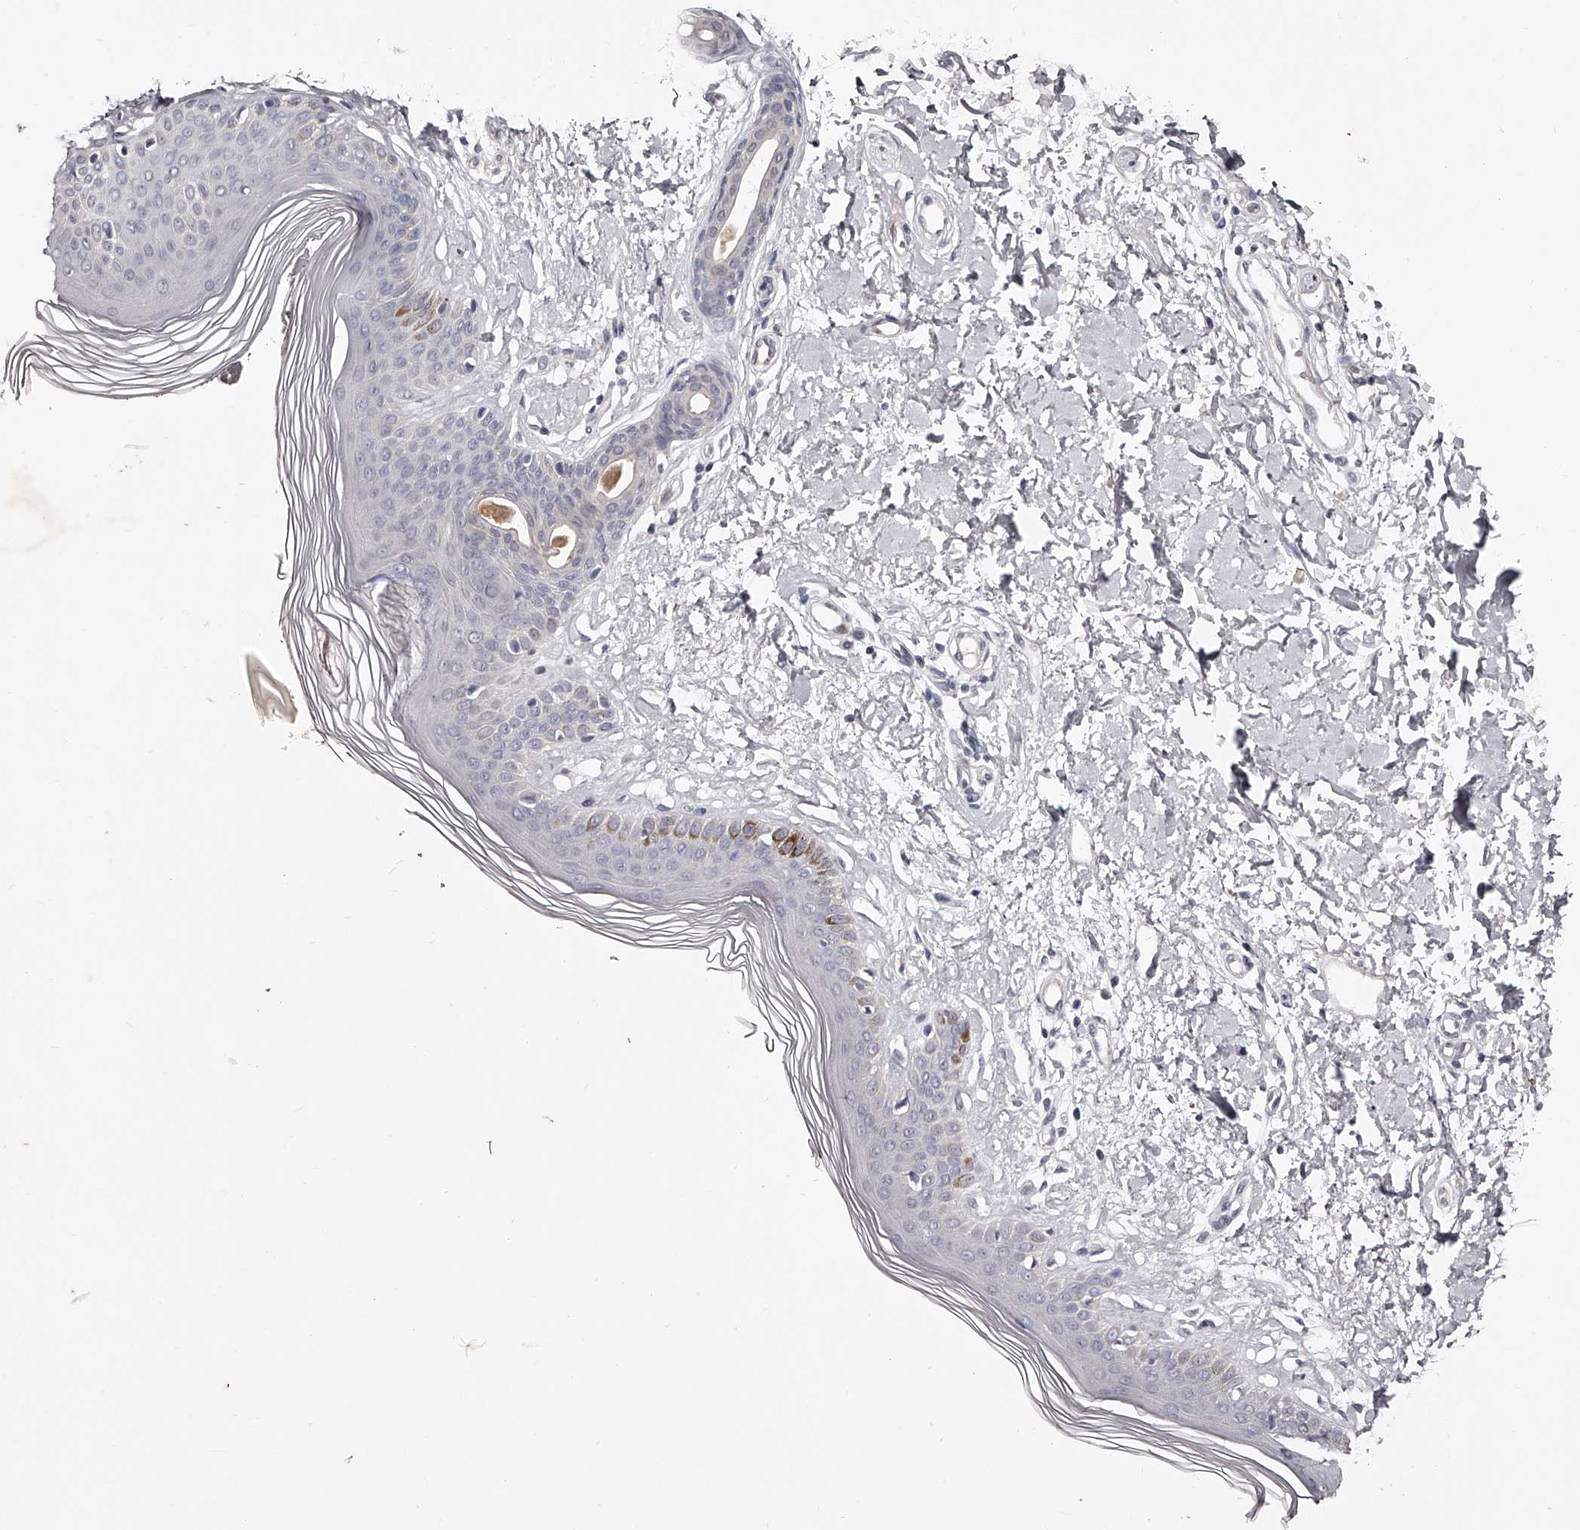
{"staining": {"intensity": "negative", "quantity": "none", "location": "none"}, "tissue": "skin", "cell_type": "Fibroblasts", "image_type": "normal", "snomed": [{"axis": "morphology", "description": "Normal tissue, NOS"}, {"axis": "topography", "description": "Skin"}], "caption": "Immunohistochemistry (IHC) photomicrograph of normal skin: skin stained with DAB (3,3'-diaminobenzidine) reveals no significant protein staining in fibroblasts. (DAB immunohistochemistry (IHC), high magnification).", "gene": "NT5DC1", "patient": {"sex": "female", "age": 64}}